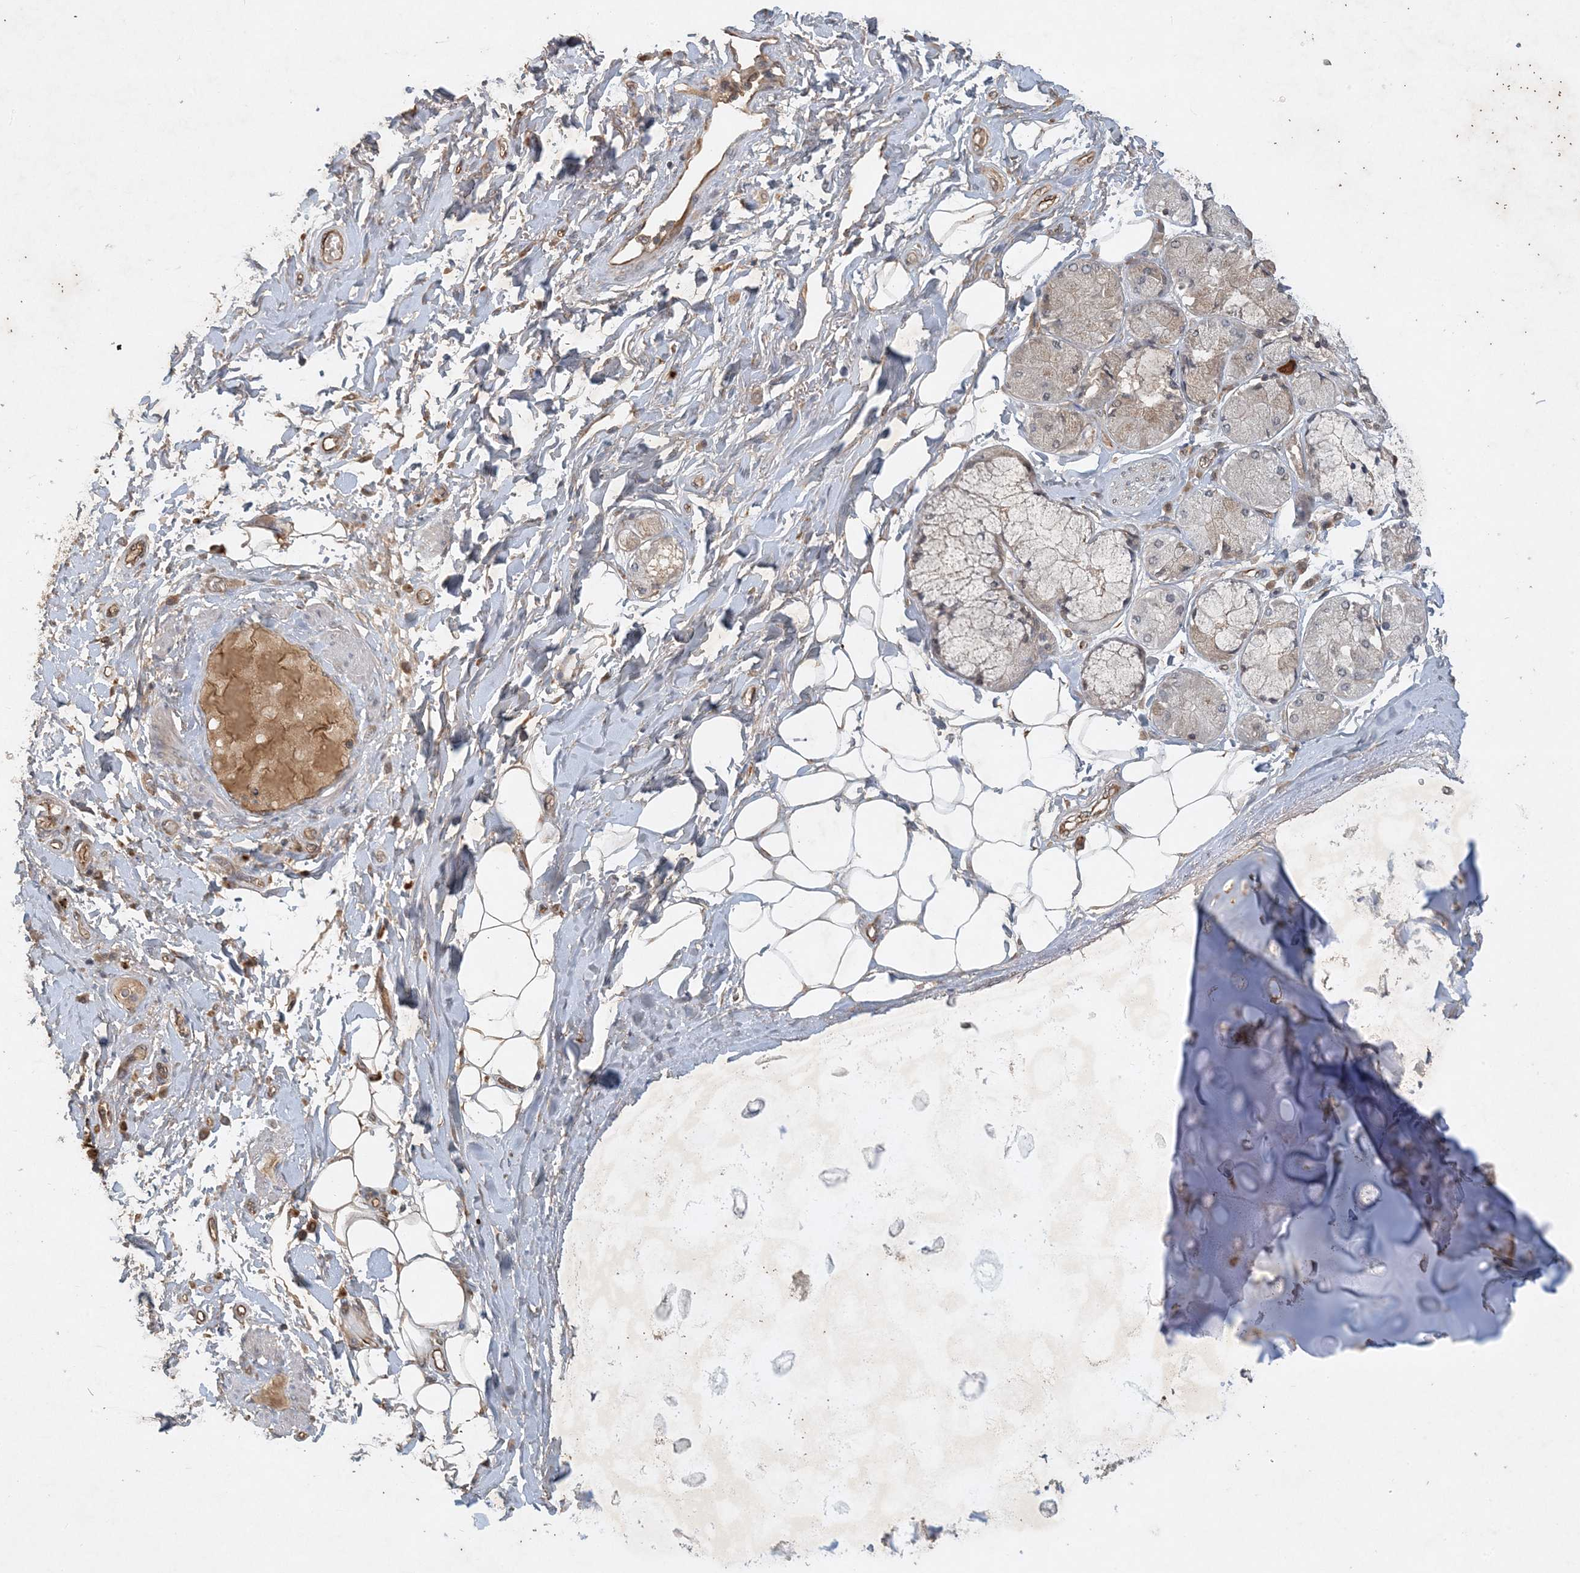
{"staining": {"intensity": "weak", "quantity": "25%-75%", "location": "cytoplasmic/membranous"}, "tissue": "adipose tissue", "cell_type": "Adipocytes", "image_type": "normal", "snomed": [{"axis": "morphology", "description": "Normal tissue, NOS"}, {"axis": "topography", "description": "Cartilage tissue"}, {"axis": "topography", "description": "Bronchus"}, {"axis": "topography", "description": "Lung"}, {"axis": "topography", "description": "Peripheral nerve tissue"}], "caption": "A high-resolution image shows immunohistochemistry (IHC) staining of benign adipose tissue, which shows weak cytoplasmic/membranous expression in about 25%-75% of adipocytes. The staining is performed using DAB (3,3'-diaminobenzidine) brown chromogen to label protein expression. The nuclei are counter-stained blue using hematoxylin.", "gene": "ZCCHC4", "patient": {"sex": "female", "age": 49}}